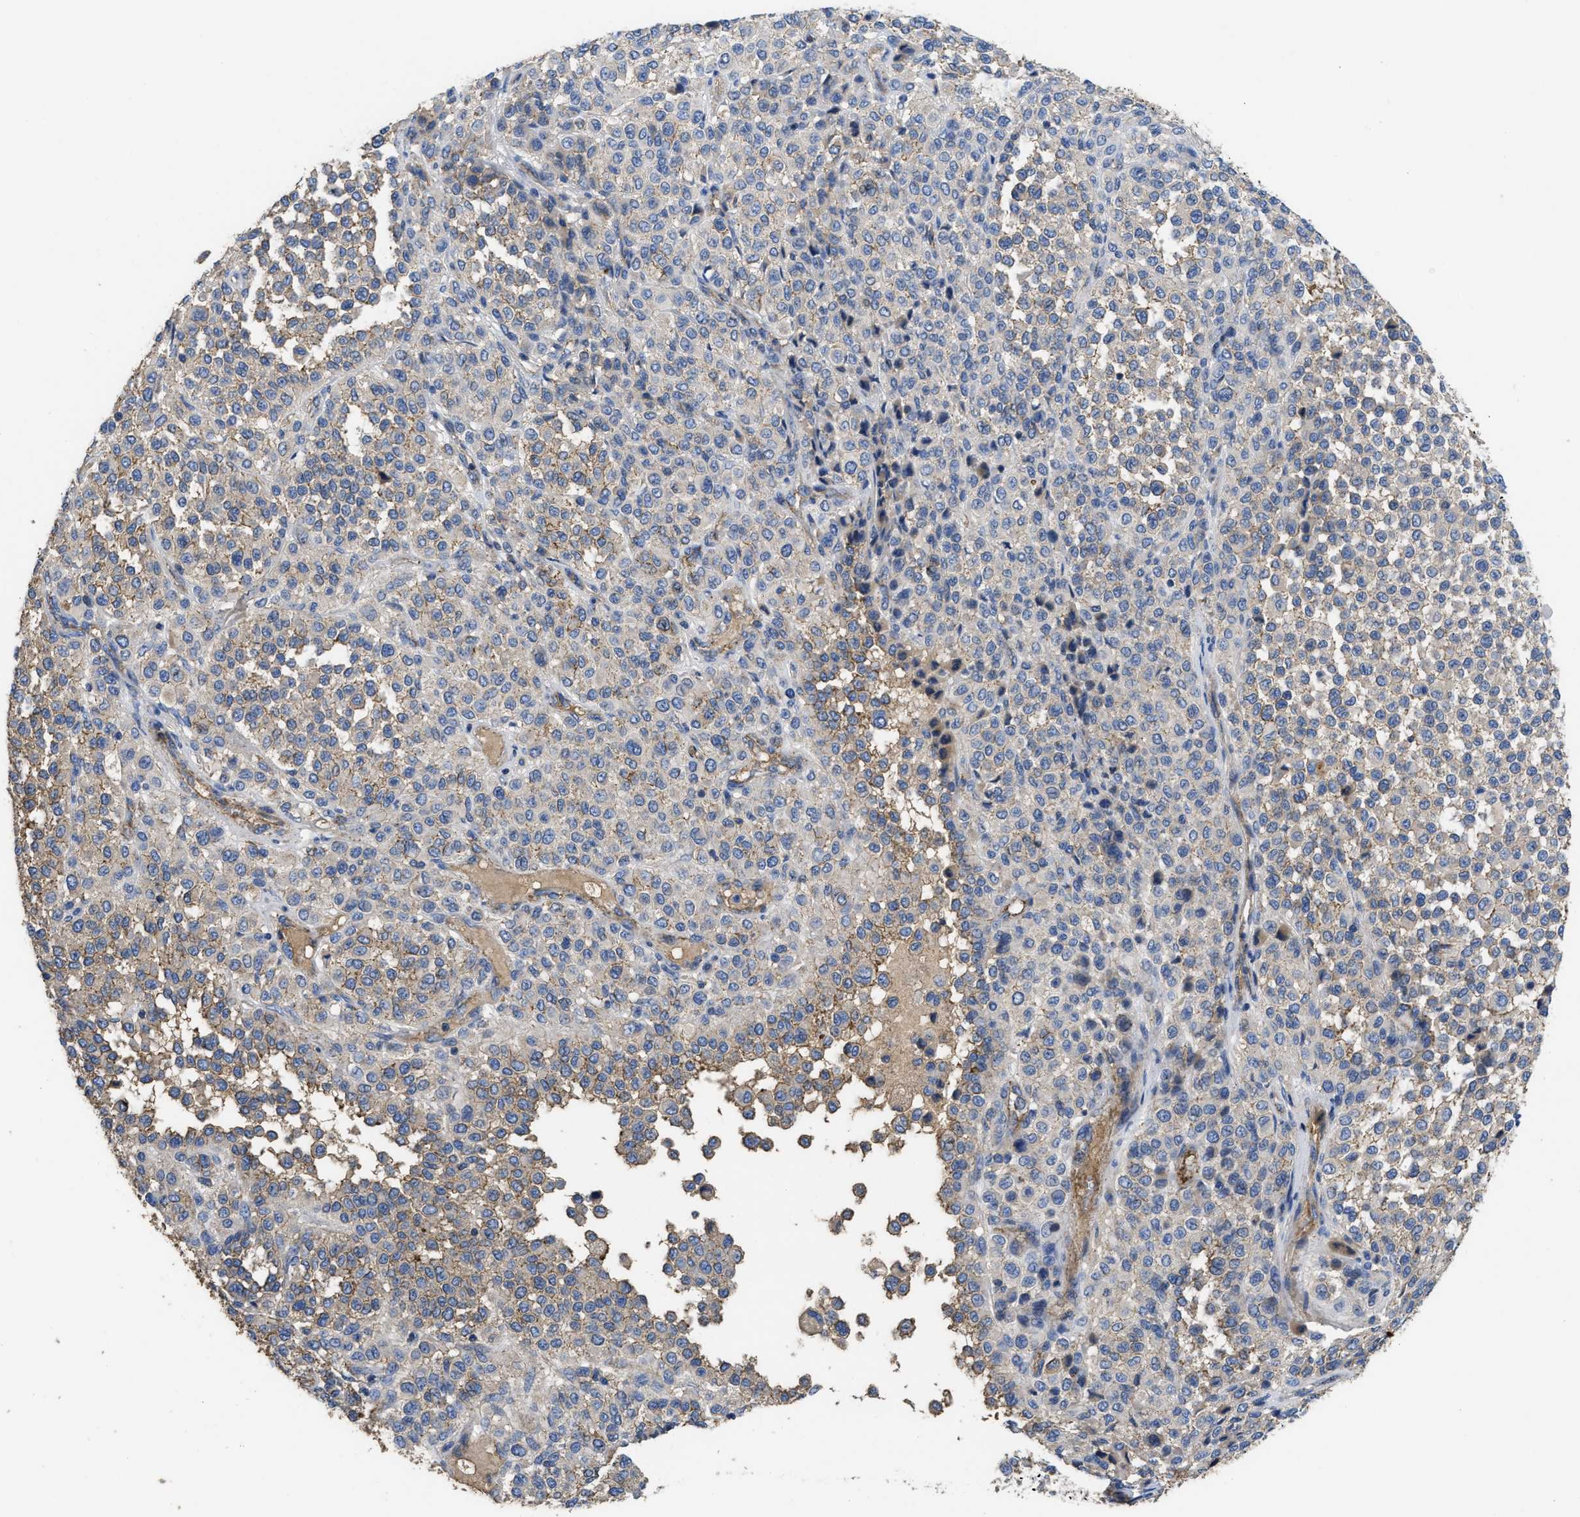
{"staining": {"intensity": "negative", "quantity": "none", "location": "none"}, "tissue": "melanoma", "cell_type": "Tumor cells", "image_type": "cancer", "snomed": [{"axis": "morphology", "description": "Malignant melanoma, Metastatic site"}, {"axis": "topography", "description": "Pancreas"}], "caption": "Histopathology image shows no protein expression in tumor cells of malignant melanoma (metastatic site) tissue.", "gene": "USP4", "patient": {"sex": "female", "age": 30}}